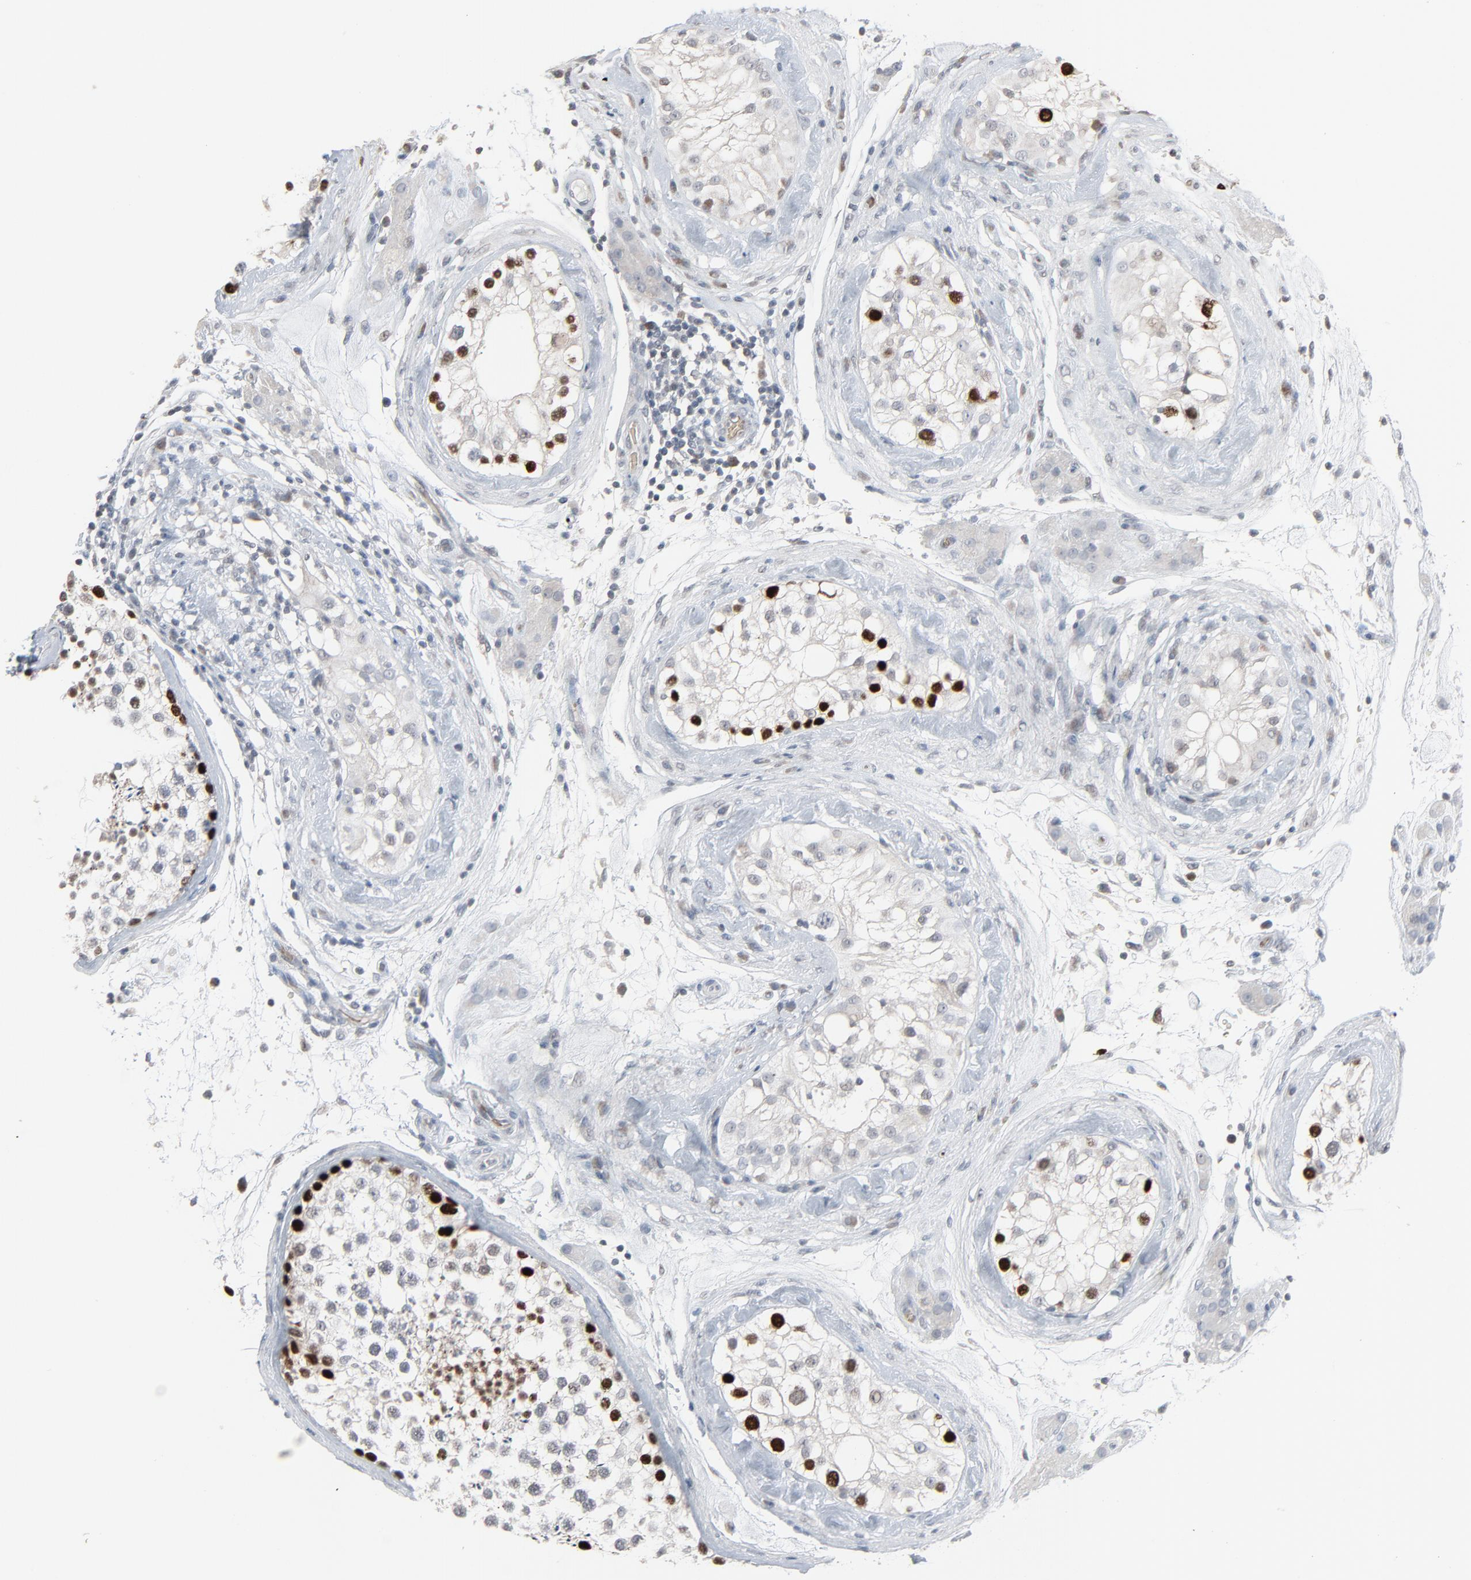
{"staining": {"intensity": "strong", "quantity": "<25%", "location": "nuclear"}, "tissue": "testis", "cell_type": "Cells in seminiferous ducts", "image_type": "normal", "snomed": [{"axis": "morphology", "description": "Normal tissue, NOS"}, {"axis": "topography", "description": "Testis"}], "caption": "The image demonstrates immunohistochemical staining of unremarkable testis. There is strong nuclear staining is appreciated in about <25% of cells in seminiferous ducts. (brown staining indicates protein expression, while blue staining denotes nuclei).", "gene": "SAGE1", "patient": {"sex": "male", "age": 46}}